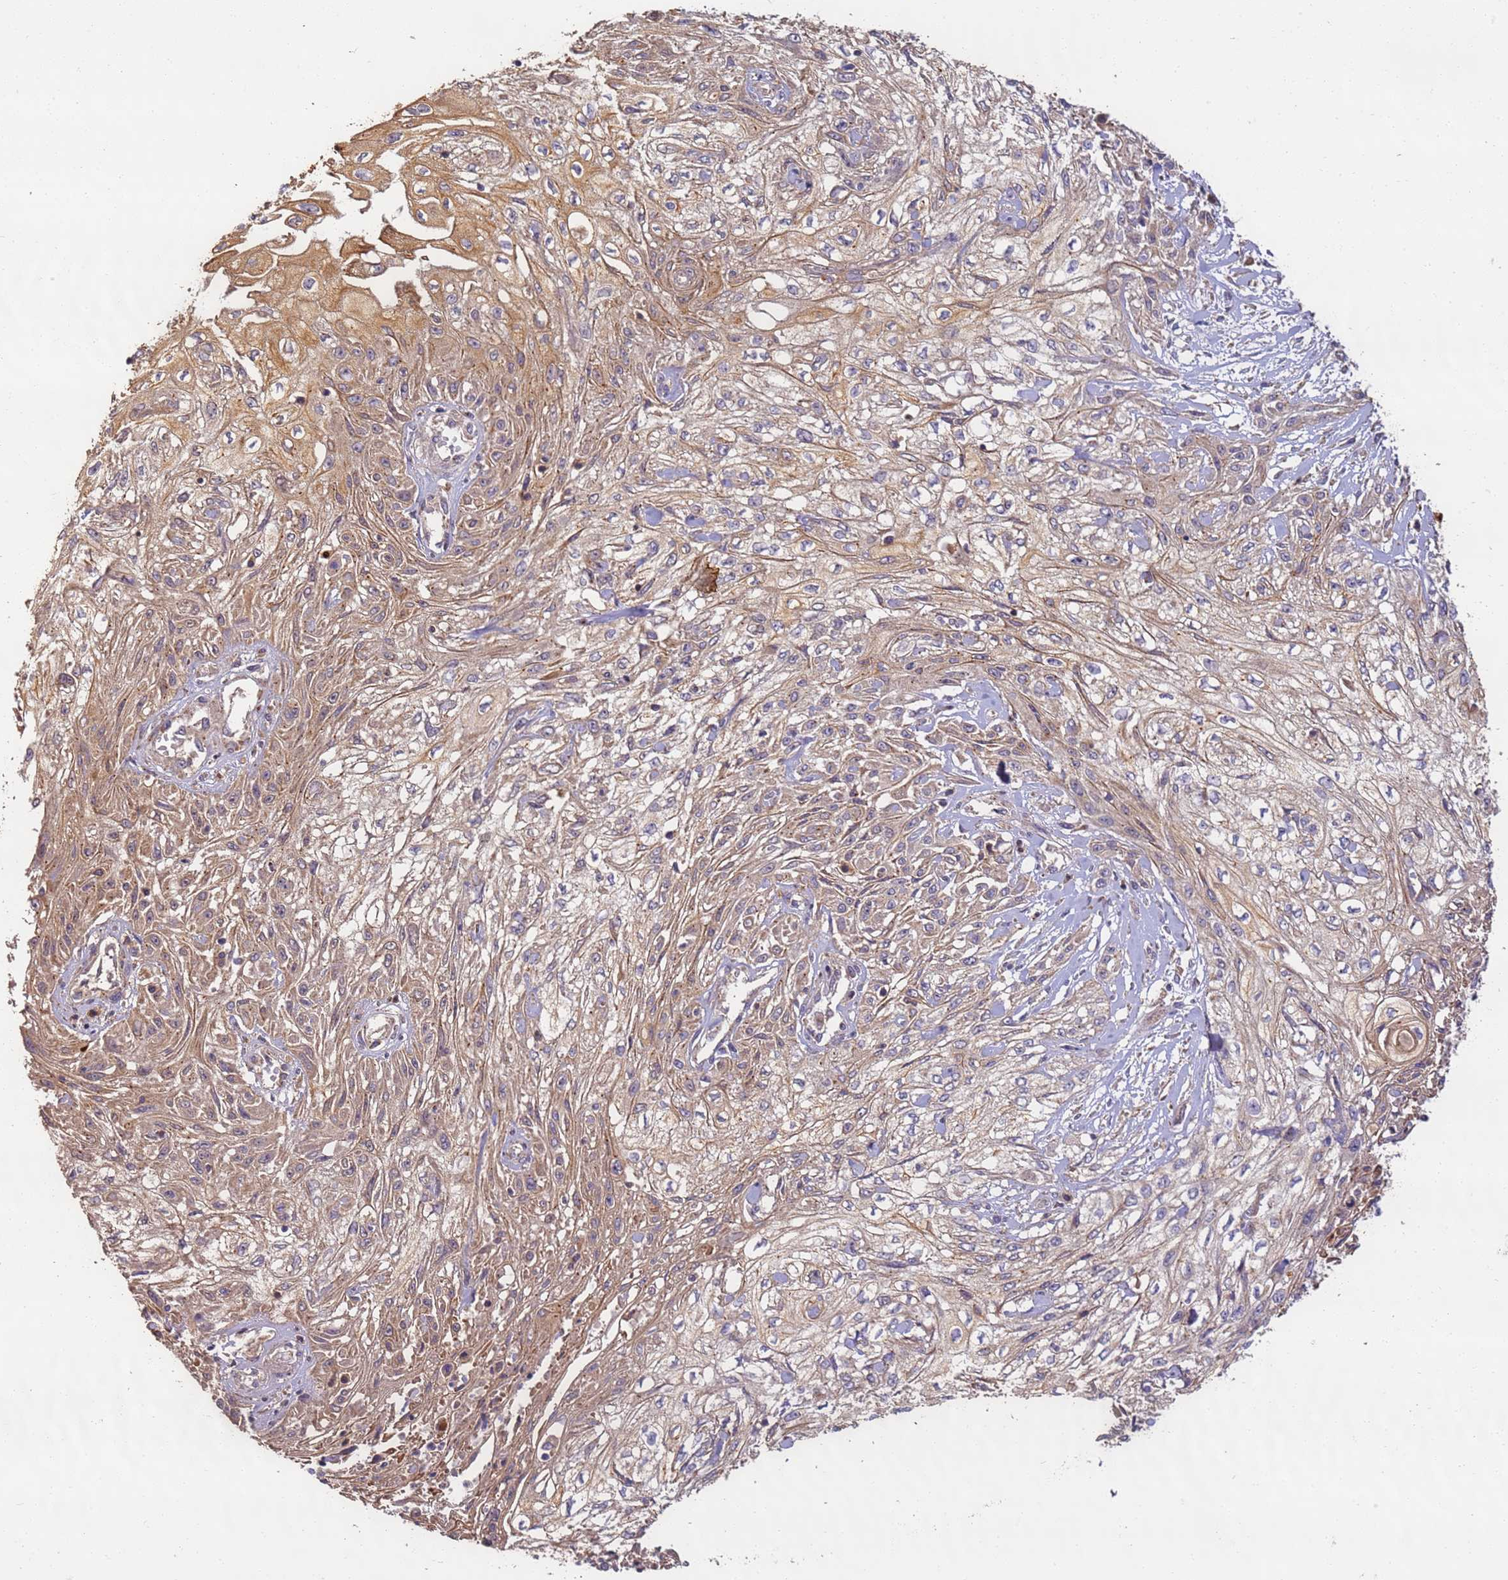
{"staining": {"intensity": "moderate", "quantity": ">75%", "location": "cytoplasmic/membranous"}, "tissue": "skin cancer", "cell_type": "Tumor cells", "image_type": "cancer", "snomed": [{"axis": "morphology", "description": "Squamous cell carcinoma, NOS"}, {"axis": "morphology", "description": "Squamous cell carcinoma, metastatic, NOS"}, {"axis": "topography", "description": "Skin"}, {"axis": "topography", "description": "Lymph node"}], "caption": "This is a photomicrograph of immunohistochemistry (IHC) staining of squamous cell carcinoma (skin), which shows moderate expression in the cytoplasmic/membranous of tumor cells.", "gene": "TIGAR", "patient": {"sex": "male", "age": 75}}